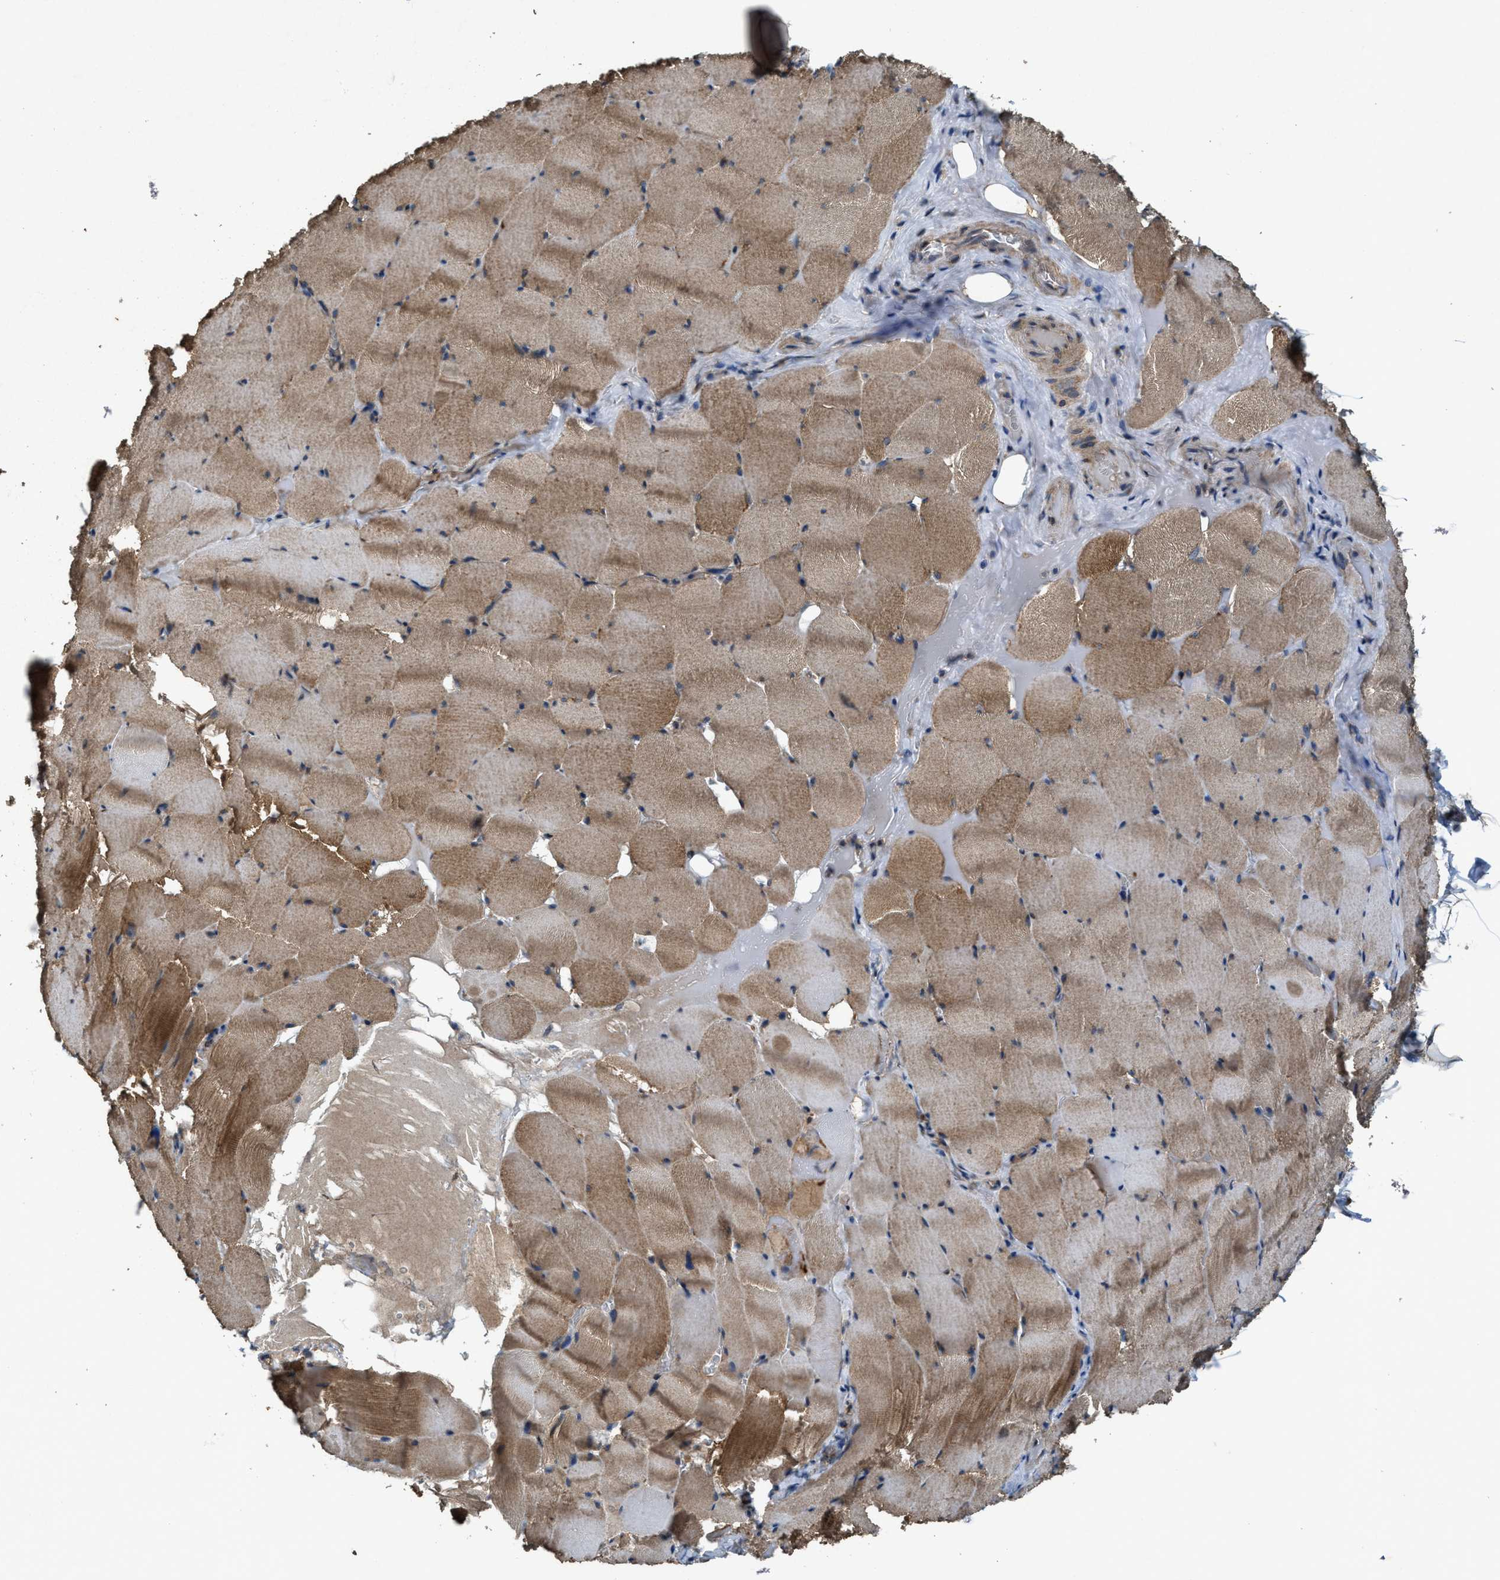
{"staining": {"intensity": "moderate", "quantity": ">75%", "location": "cytoplasmic/membranous"}, "tissue": "skeletal muscle", "cell_type": "Myocytes", "image_type": "normal", "snomed": [{"axis": "morphology", "description": "Normal tissue, NOS"}, {"axis": "topography", "description": "Skeletal muscle"}], "caption": "High-magnification brightfield microscopy of unremarkable skeletal muscle stained with DAB (brown) and counterstained with hematoxylin (blue). myocytes exhibit moderate cytoplasmic/membranous expression is seen in approximately>75% of cells. (brown staining indicates protein expression, while blue staining denotes nuclei).", "gene": "PDP2", "patient": {"sex": "male", "age": 62}}